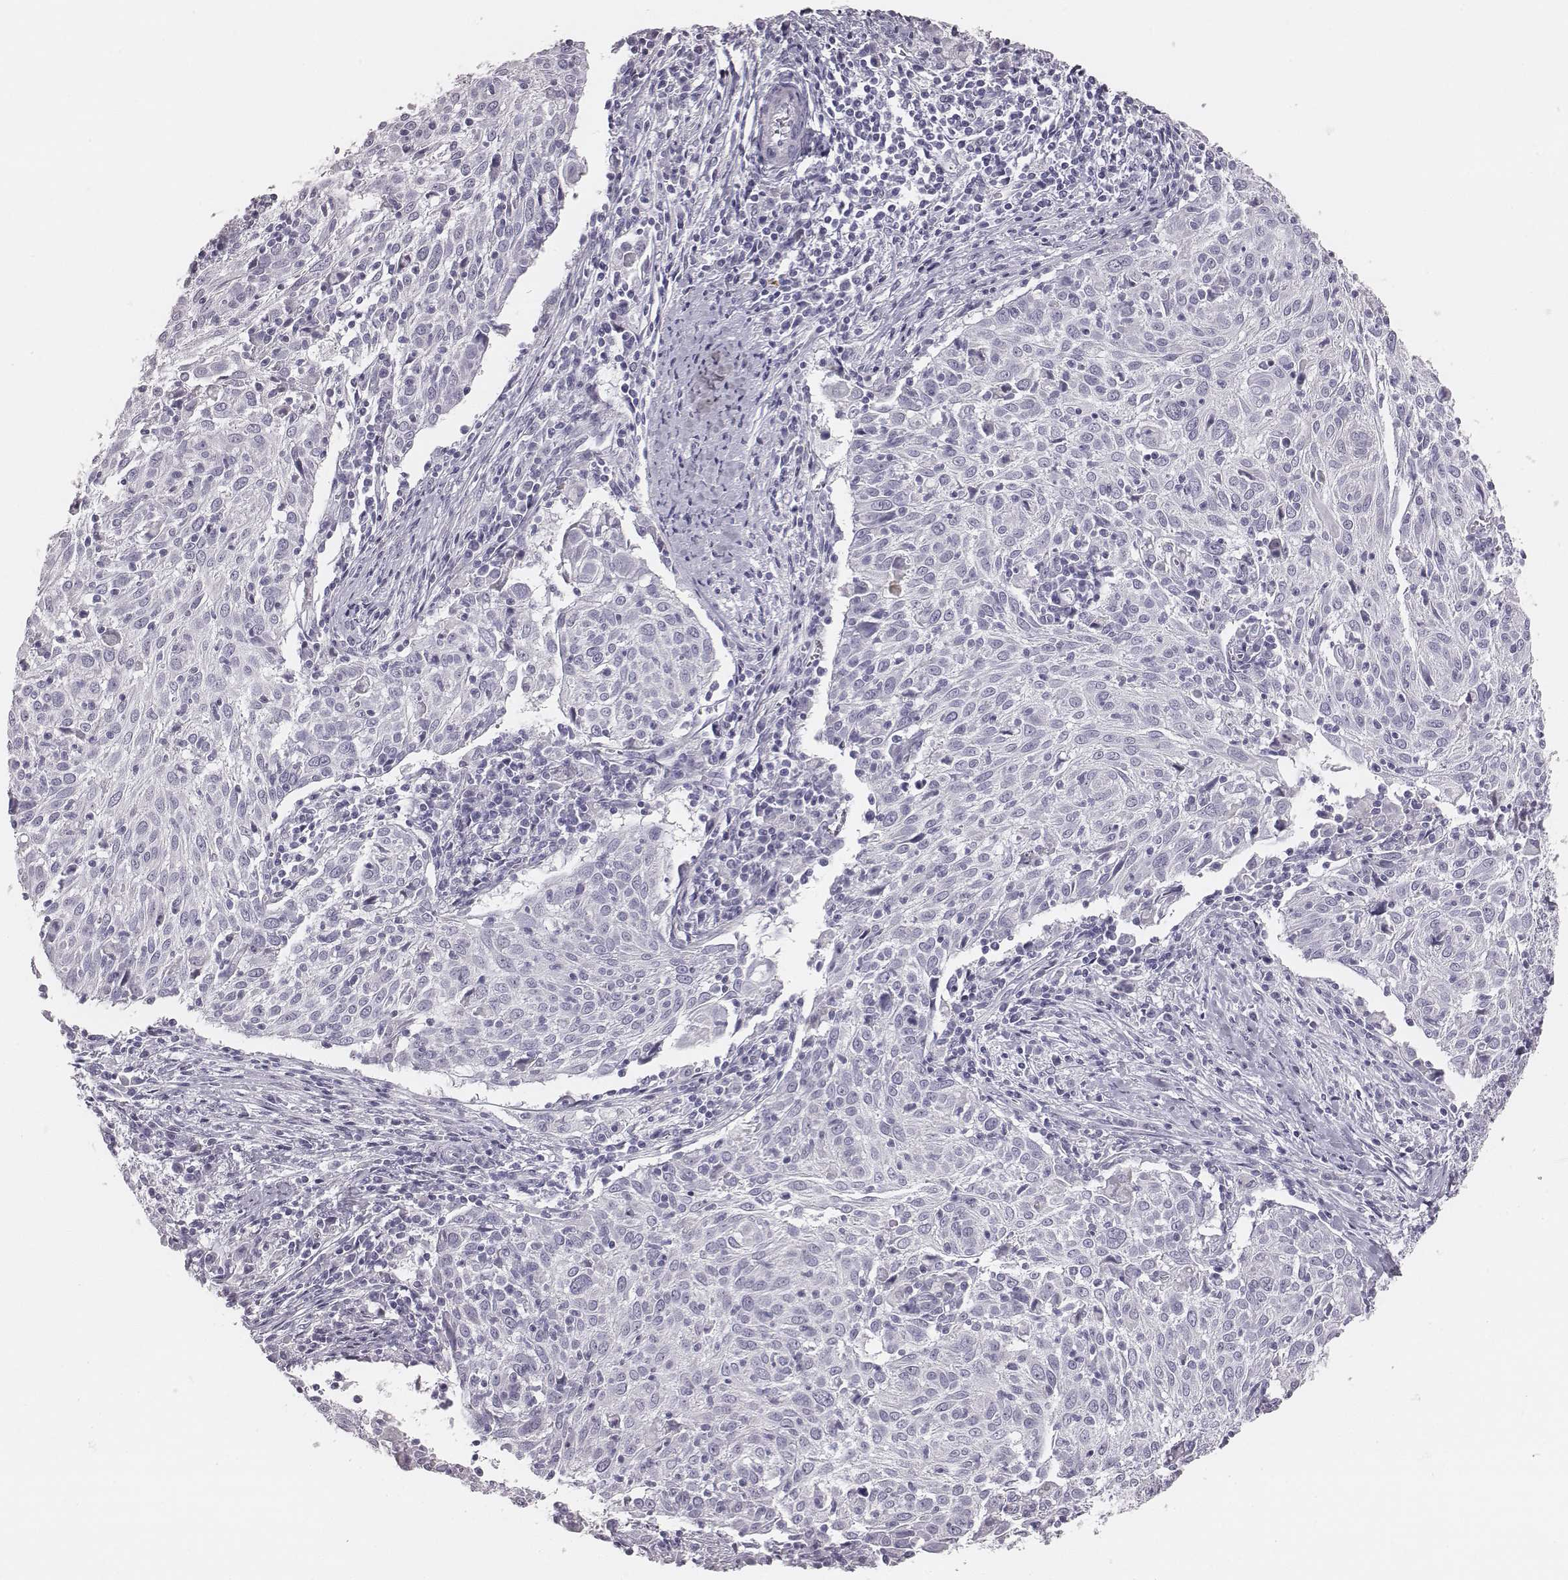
{"staining": {"intensity": "negative", "quantity": "none", "location": "none"}, "tissue": "cervical cancer", "cell_type": "Tumor cells", "image_type": "cancer", "snomed": [{"axis": "morphology", "description": "Squamous cell carcinoma, NOS"}, {"axis": "topography", "description": "Cervix"}], "caption": "DAB immunohistochemical staining of squamous cell carcinoma (cervical) reveals no significant staining in tumor cells.", "gene": "CSH1", "patient": {"sex": "female", "age": 39}}